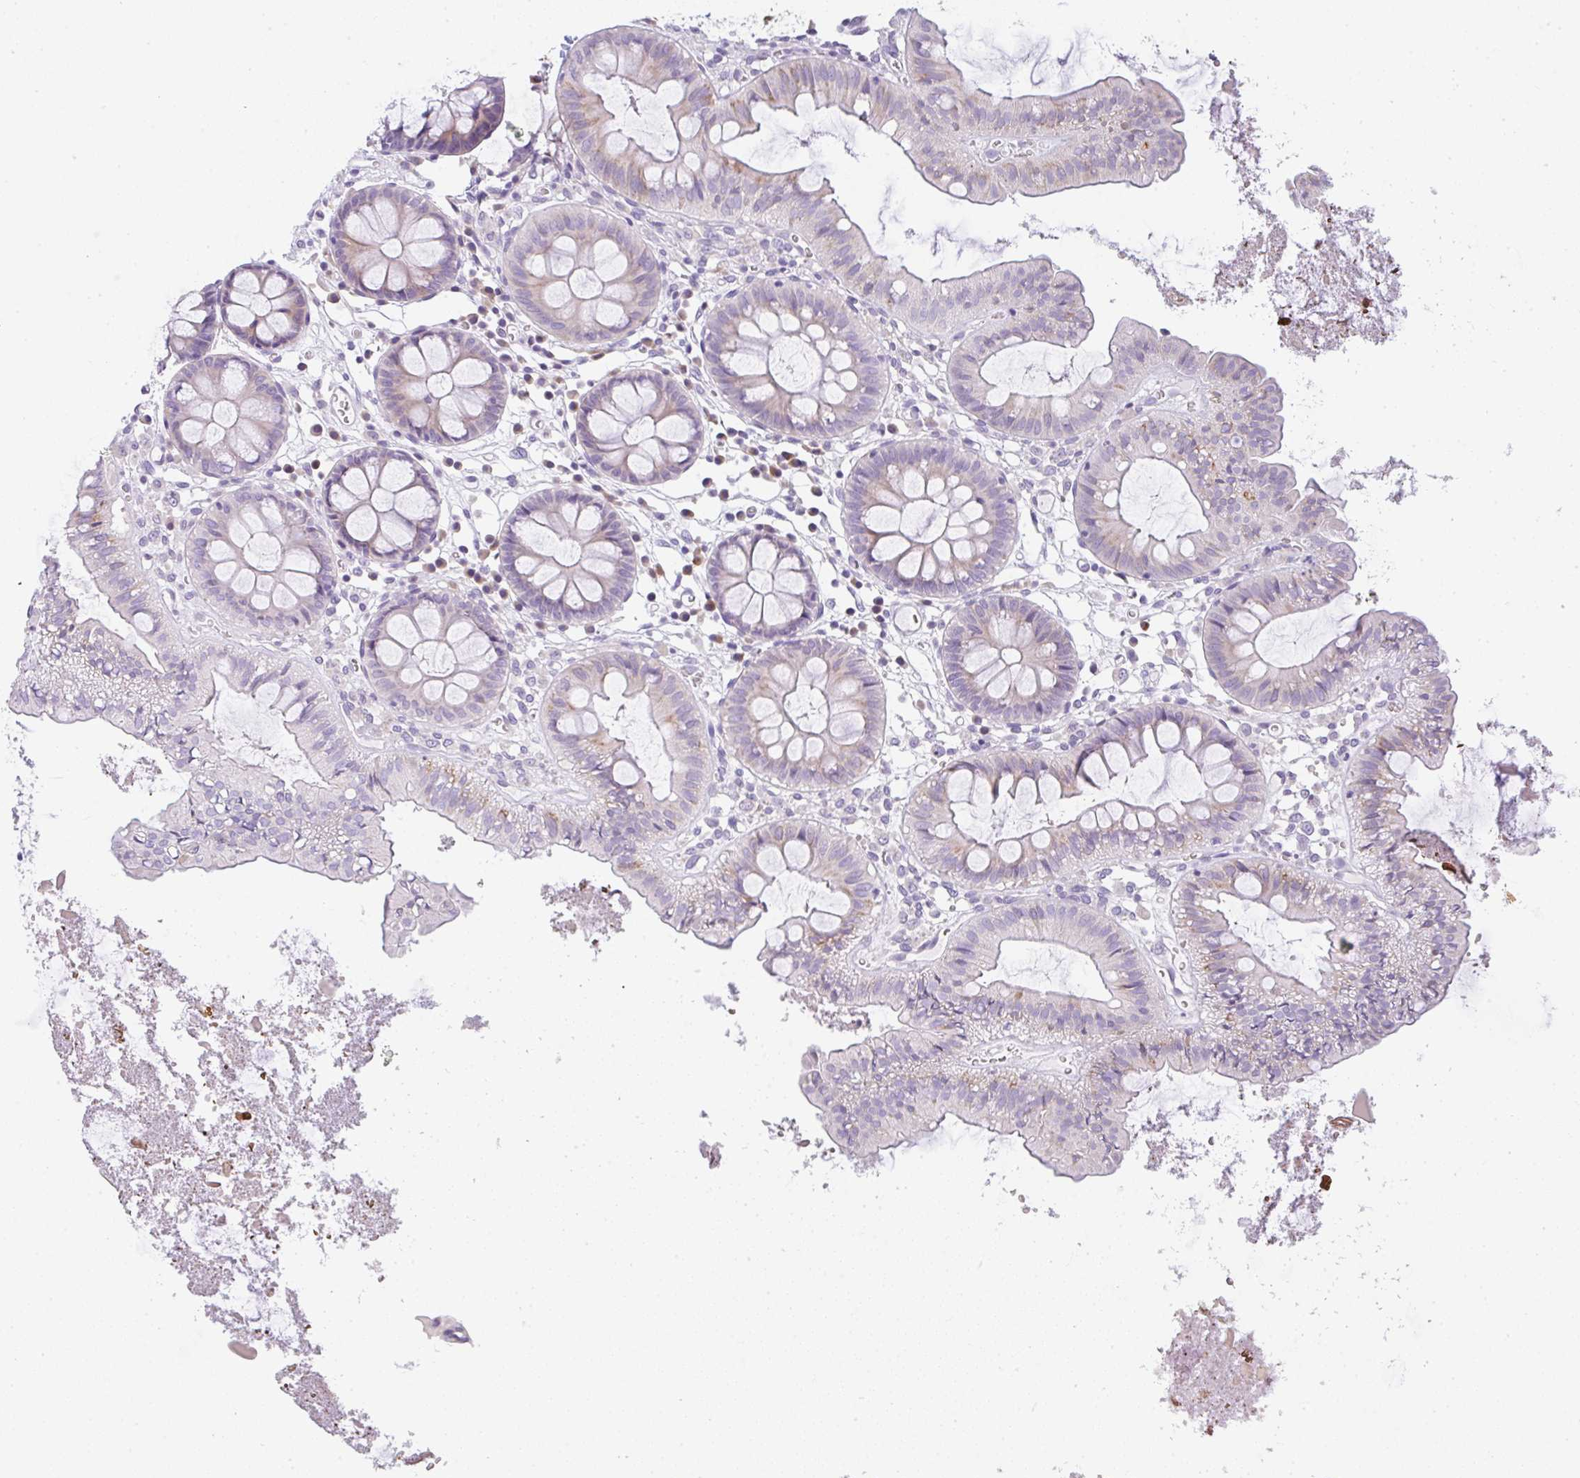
{"staining": {"intensity": "negative", "quantity": "none", "location": "none"}, "tissue": "colon", "cell_type": "Endothelial cells", "image_type": "normal", "snomed": [{"axis": "morphology", "description": "Normal tissue, NOS"}, {"axis": "topography", "description": "Colon"}, {"axis": "topography", "description": "Peripheral nerve tissue"}], "caption": "Immunohistochemical staining of normal human colon shows no significant positivity in endothelial cells. (Stains: DAB (3,3'-diaminobenzidine) IHC with hematoxylin counter stain, Microscopy: brightfield microscopy at high magnification).", "gene": "LPAR4", "patient": {"sex": "male", "age": 84}}